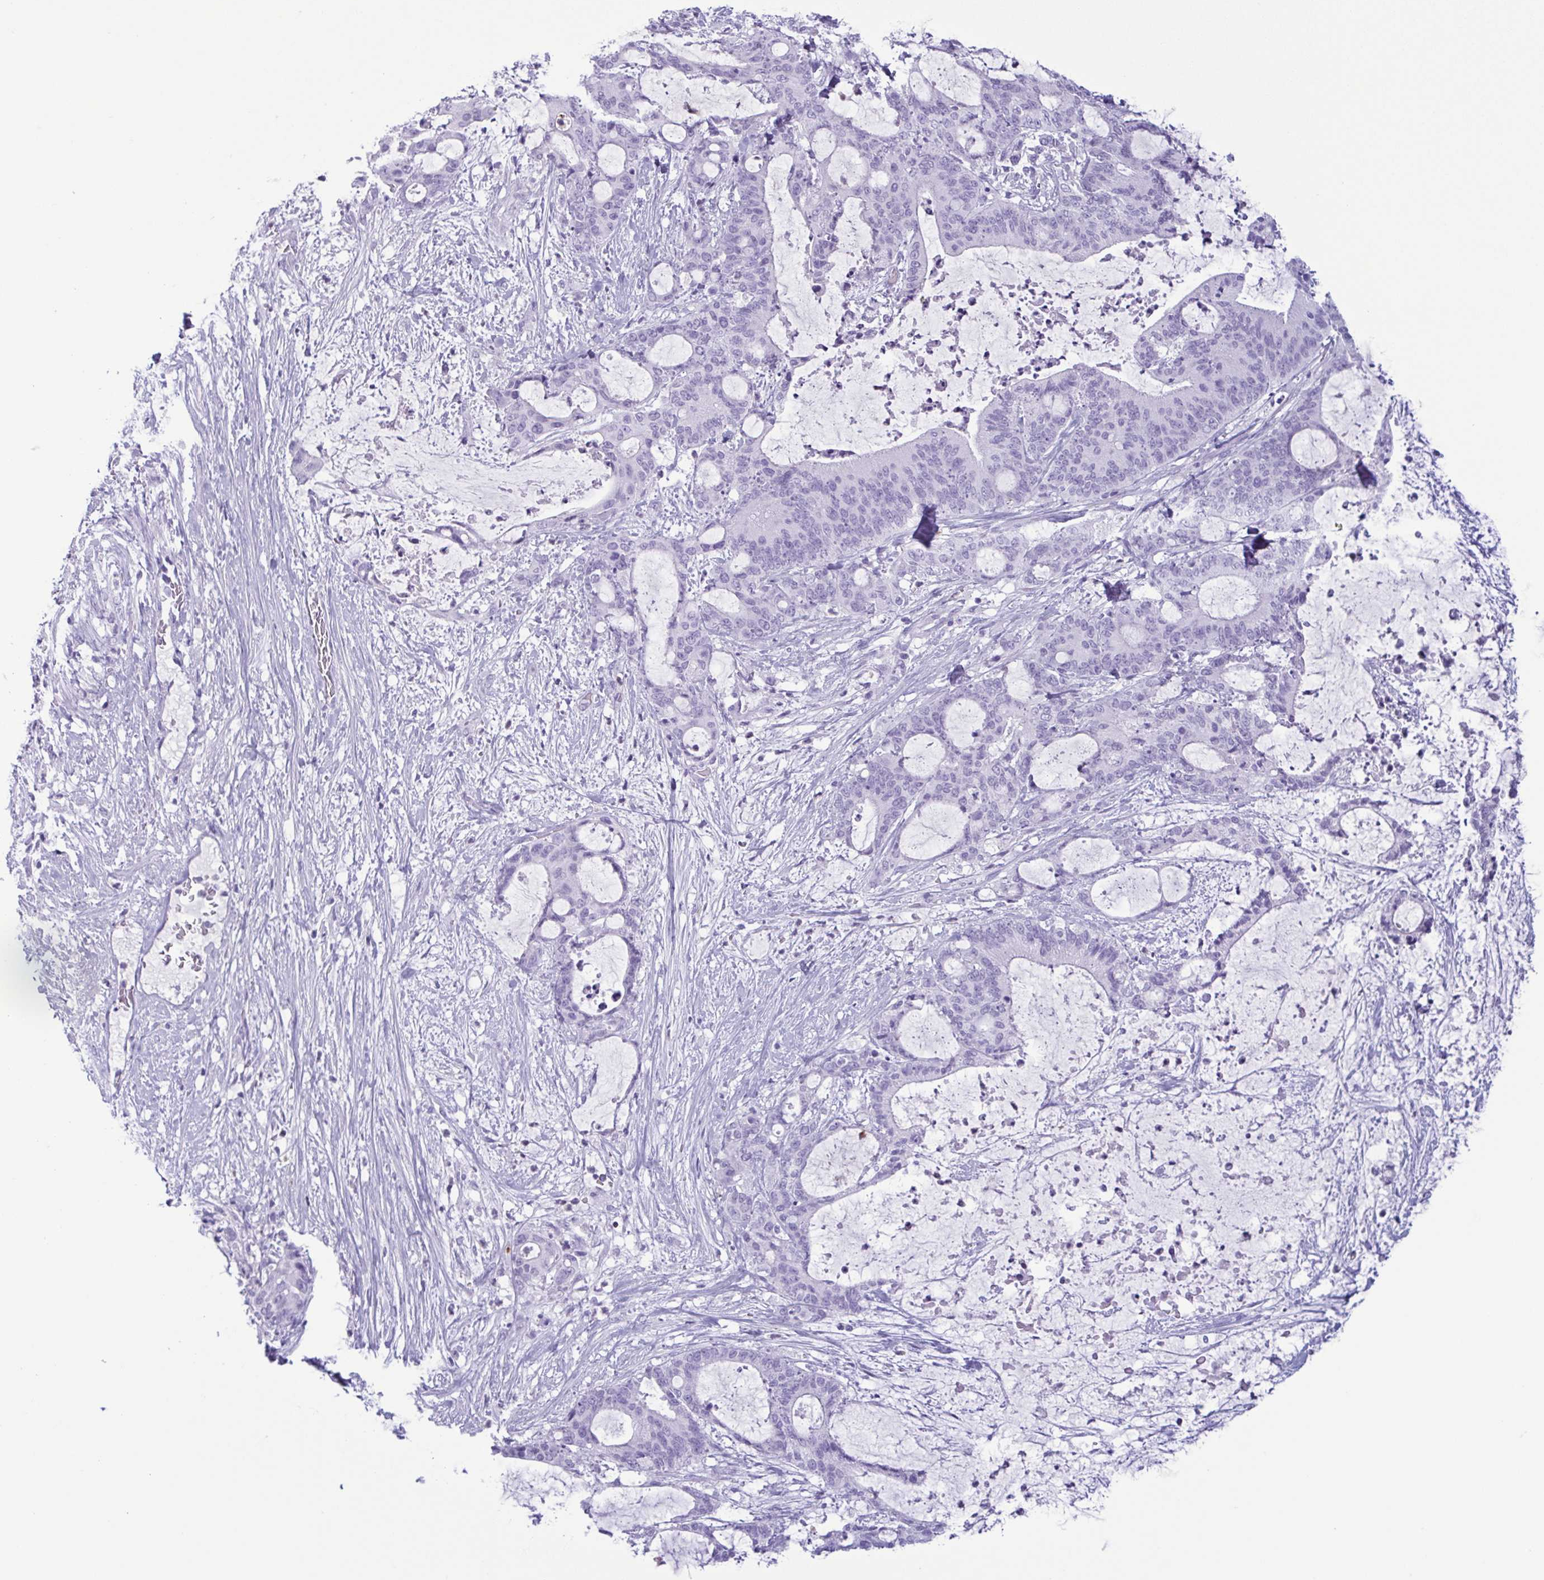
{"staining": {"intensity": "negative", "quantity": "none", "location": "none"}, "tissue": "liver cancer", "cell_type": "Tumor cells", "image_type": "cancer", "snomed": [{"axis": "morphology", "description": "Normal tissue, NOS"}, {"axis": "morphology", "description": "Cholangiocarcinoma"}, {"axis": "topography", "description": "Liver"}, {"axis": "topography", "description": "Peripheral nerve tissue"}], "caption": "A histopathology image of liver cancer stained for a protein shows no brown staining in tumor cells. The staining is performed using DAB (3,3'-diaminobenzidine) brown chromogen with nuclei counter-stained in using hematoxylin.", "gene": "LTF", "patient": {"sex": "female", "age": 73}}